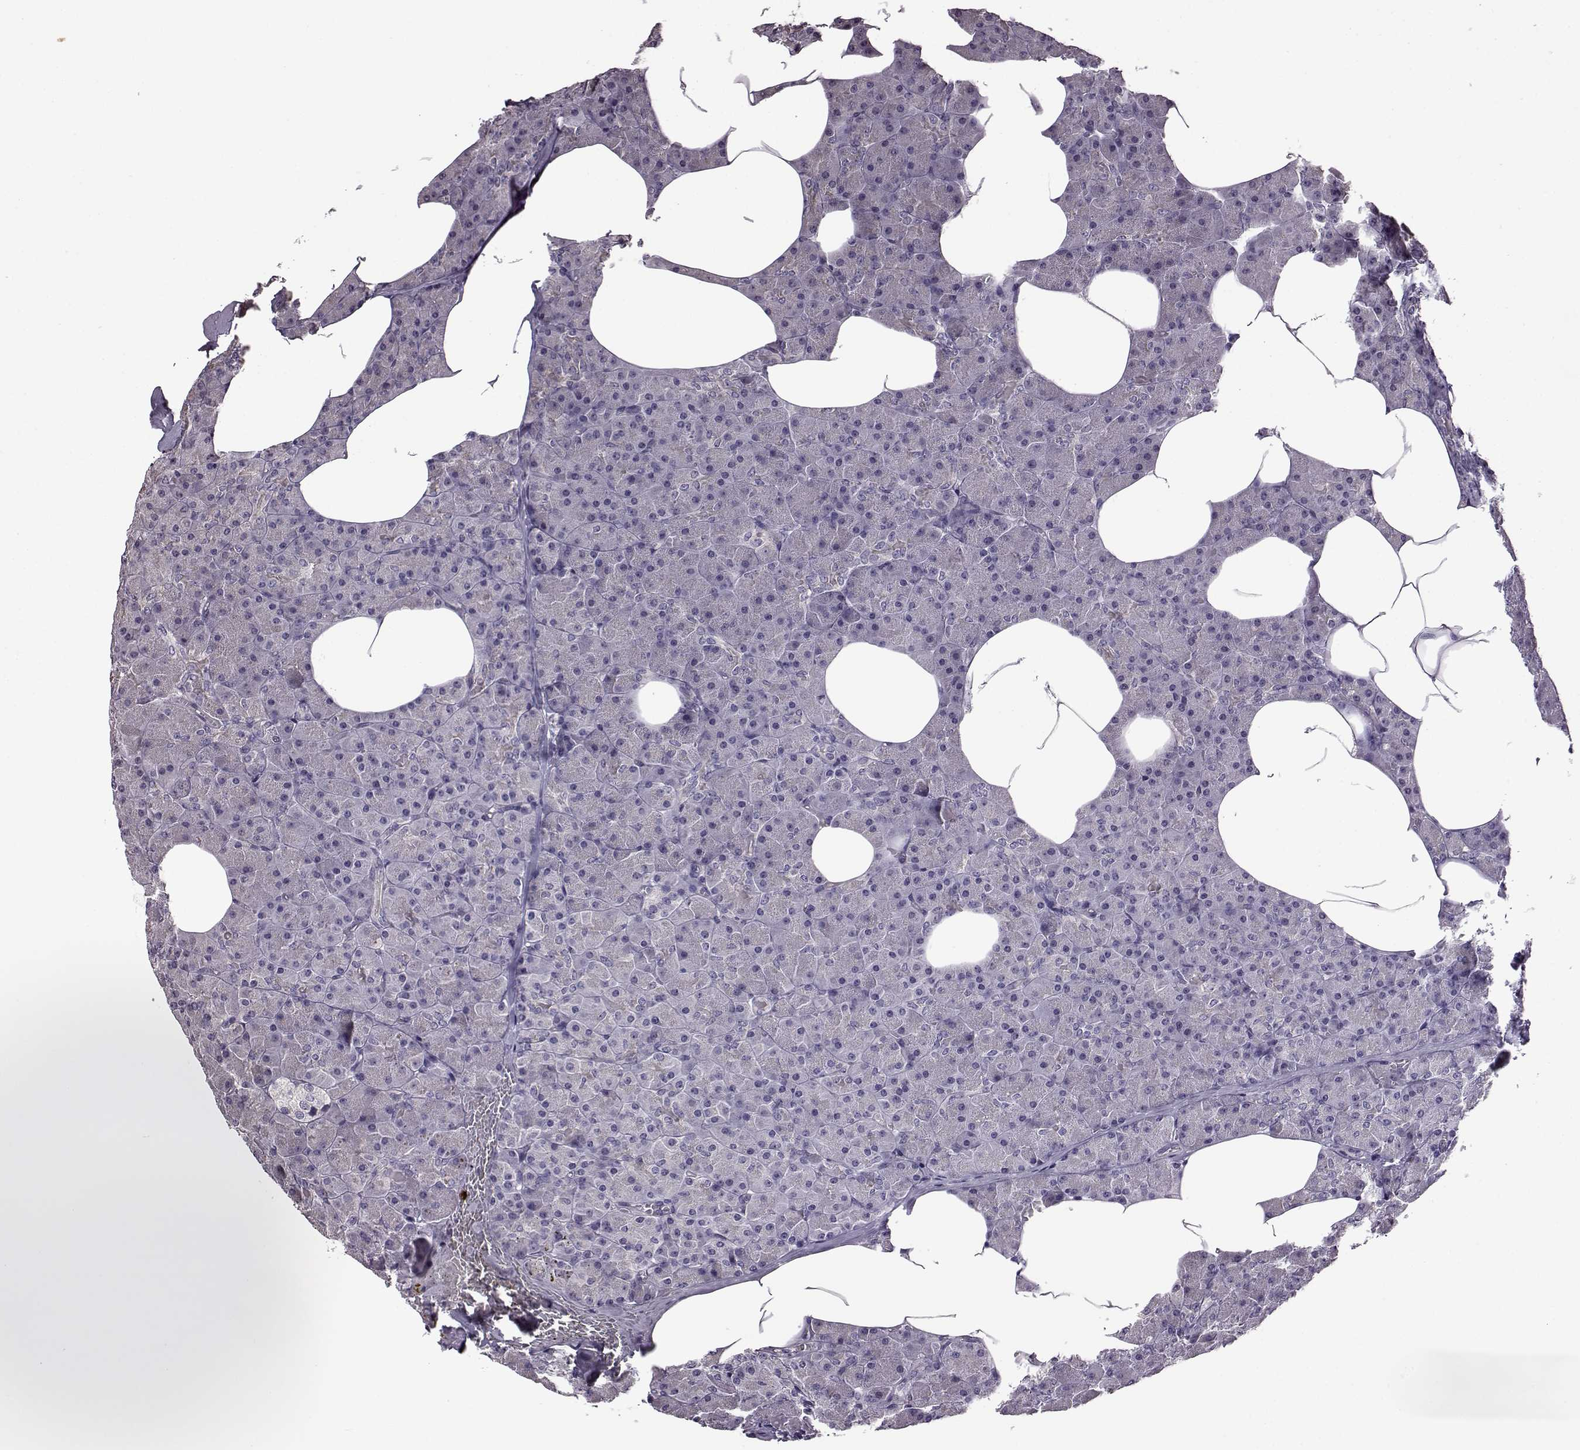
{"staining": {"intensity": "negative", "quantity": "none", "location": "none"}, "tissue": "pancreas", "cell_type": "Exocrine glandular cells", "image_type": "normal", "snomed": [{"axis": "morphology", "description": "Normal tissue, NOS"}, {"axis": "topography", "description": "Pancreas"}], "caption": "Human pancreas stained for a protein using IHC reveals no positivity in exocrine glandular cells.", "gene": "EDDM3B", "patient": {"sex": "female", "age": 45}}